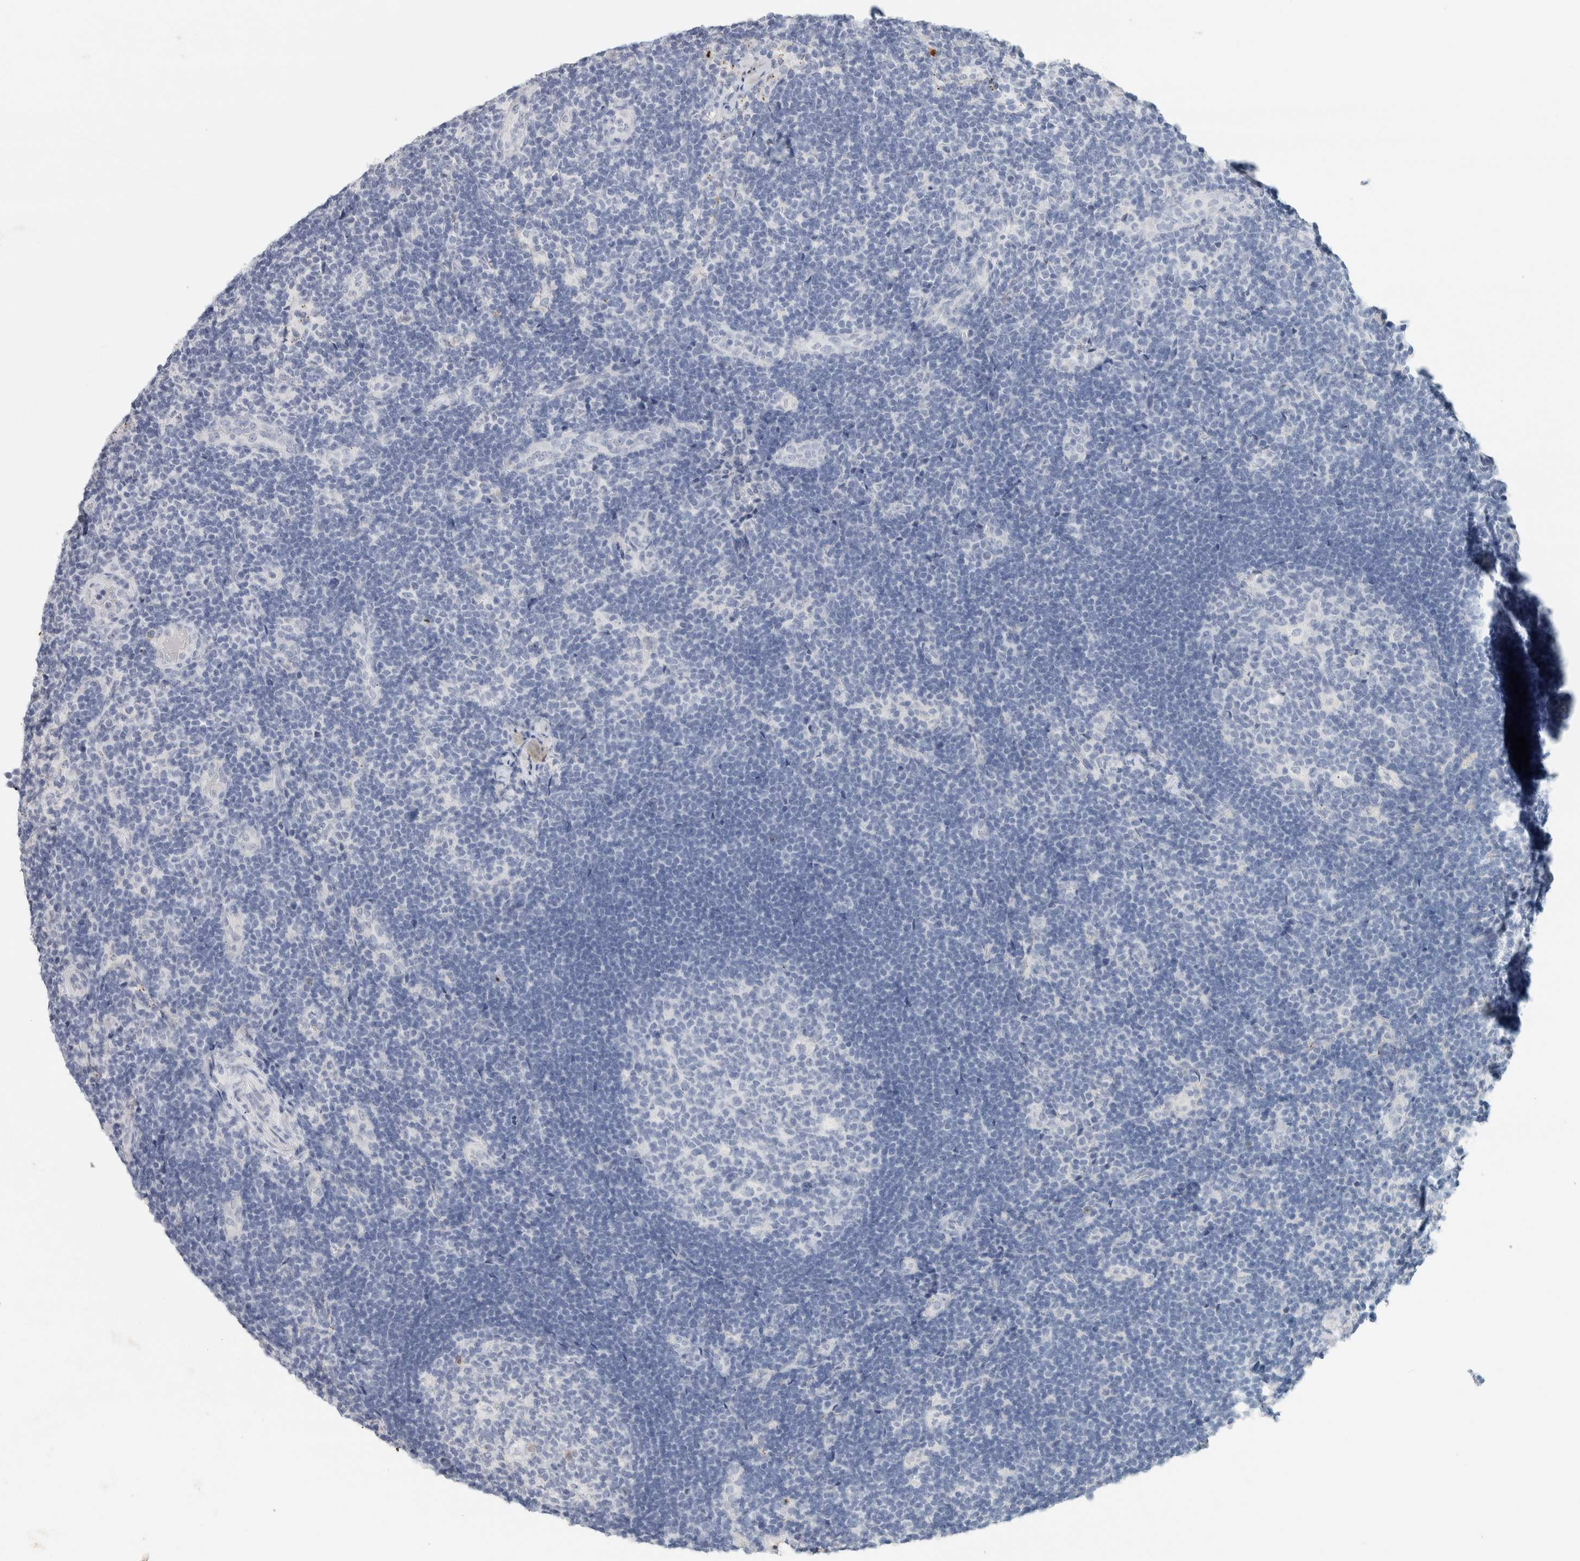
{"staining": {"intensity": "negative", "quantity": "none", "location": "none"}, "tissue": "lymph node", "cell_type": "Germinal center cells", "image_type": "normal", "snomed": [{"axis": "morphology", "description": "Normal tissue, NOS"}, {"axis": "topography", "description": "Lymph node"}], "caption": "Immunohistochemistry of normal lymph node shows no positivity in germinal center cells.", "gene": "IL6", "patient": {"sex": "female", "age": 22}}